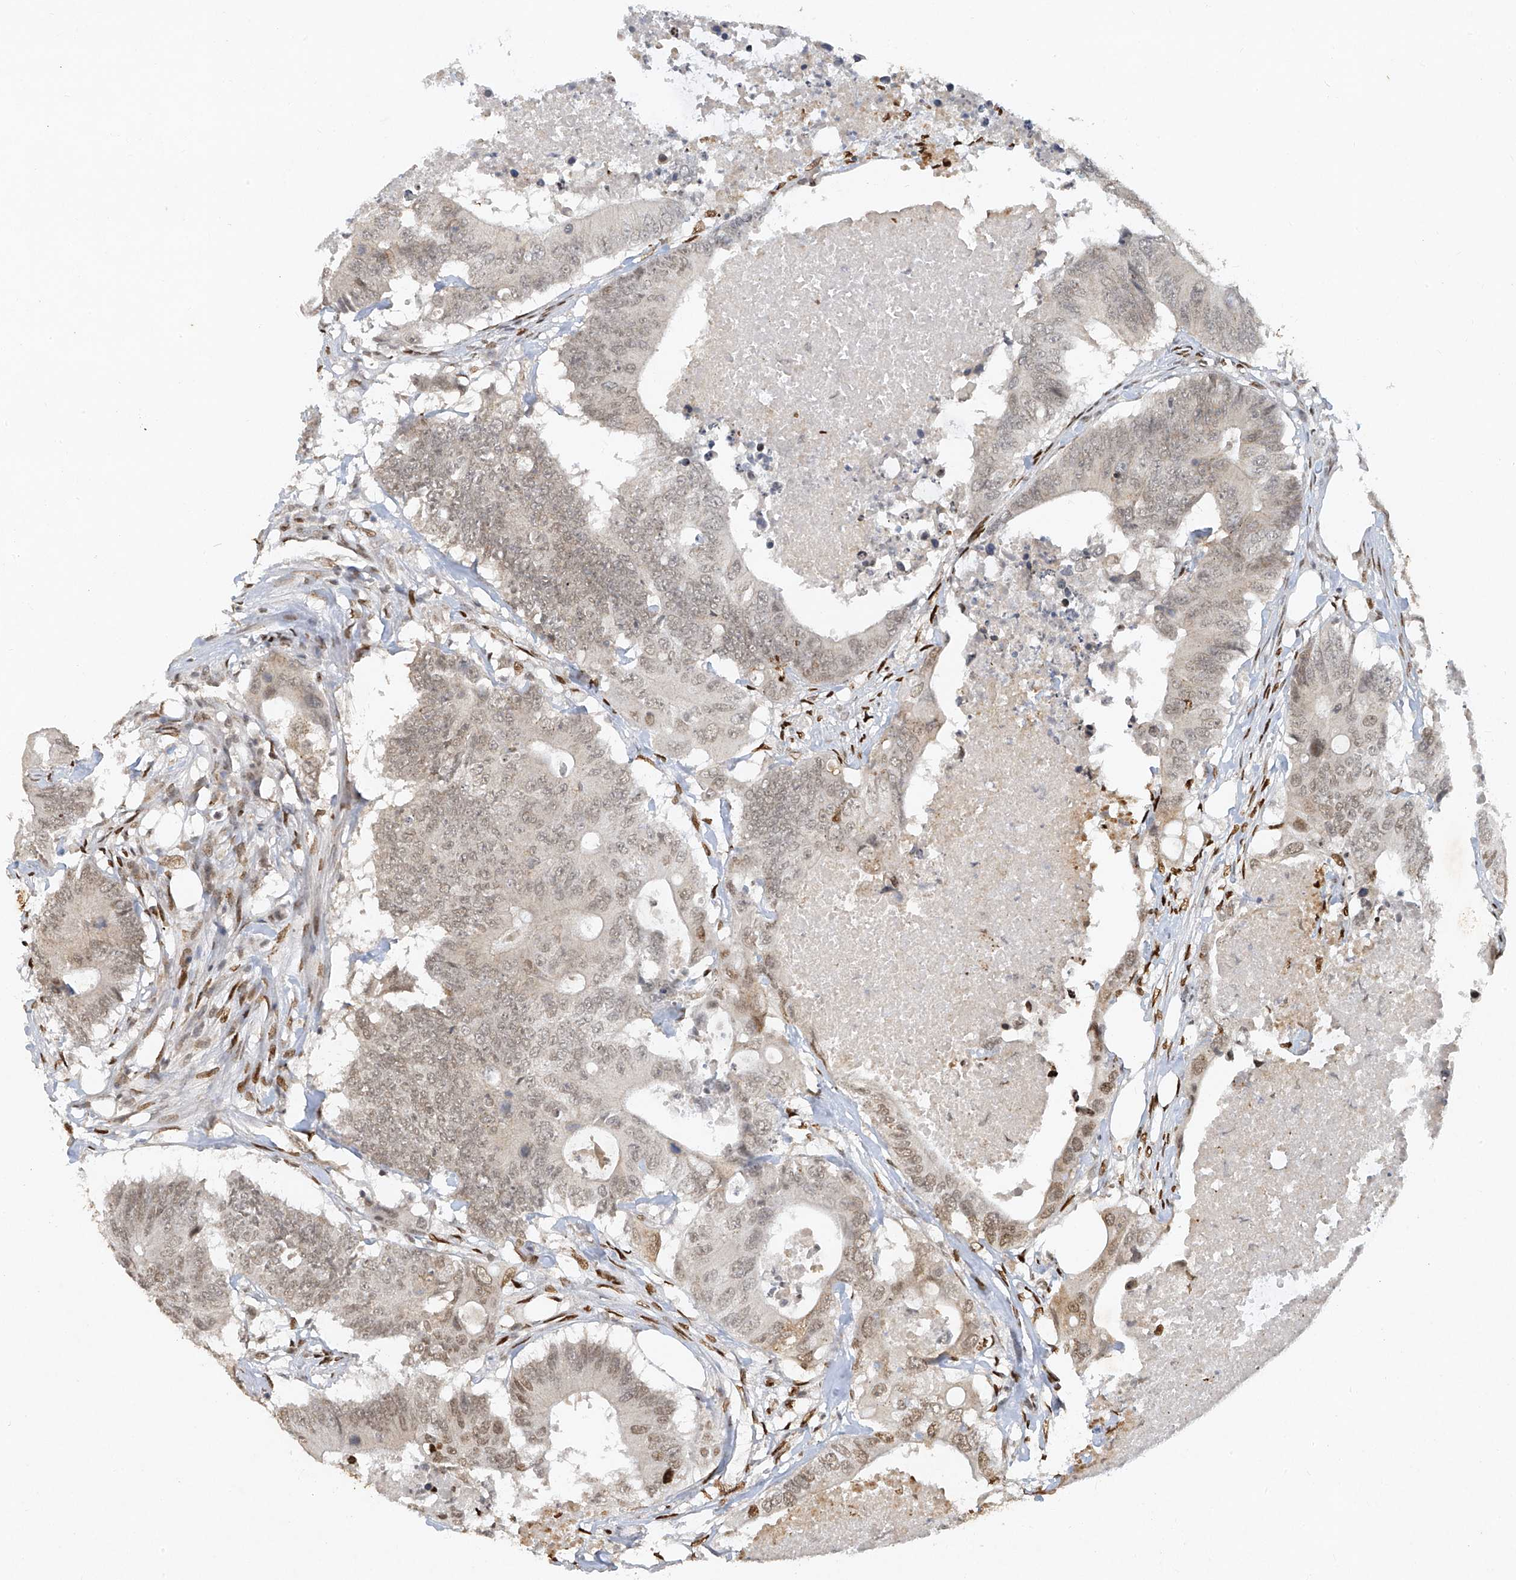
{"staining": {"intensity": "weak", "quantity": "25%-75%", "location": "nuclear"}, "tissue": "colorectal cancer", "cell_type": "Tumor cells", "image_type": "cancer", "snomed": [{"axis": "morphology", "description": "Adenocarcinoma, NOS"}, {"axis": "topography", "description": "Colon"}], "caption": "Protein staining of adenocarcinoma (colorectal) tissue shows weak nuclear staining in about 25%-75% of tumor cells. (DAB = brown stain, brightfield microscopy at high magnification).", "gene": "ATRIP", "patient": {"sex": "male", "age": 71}}